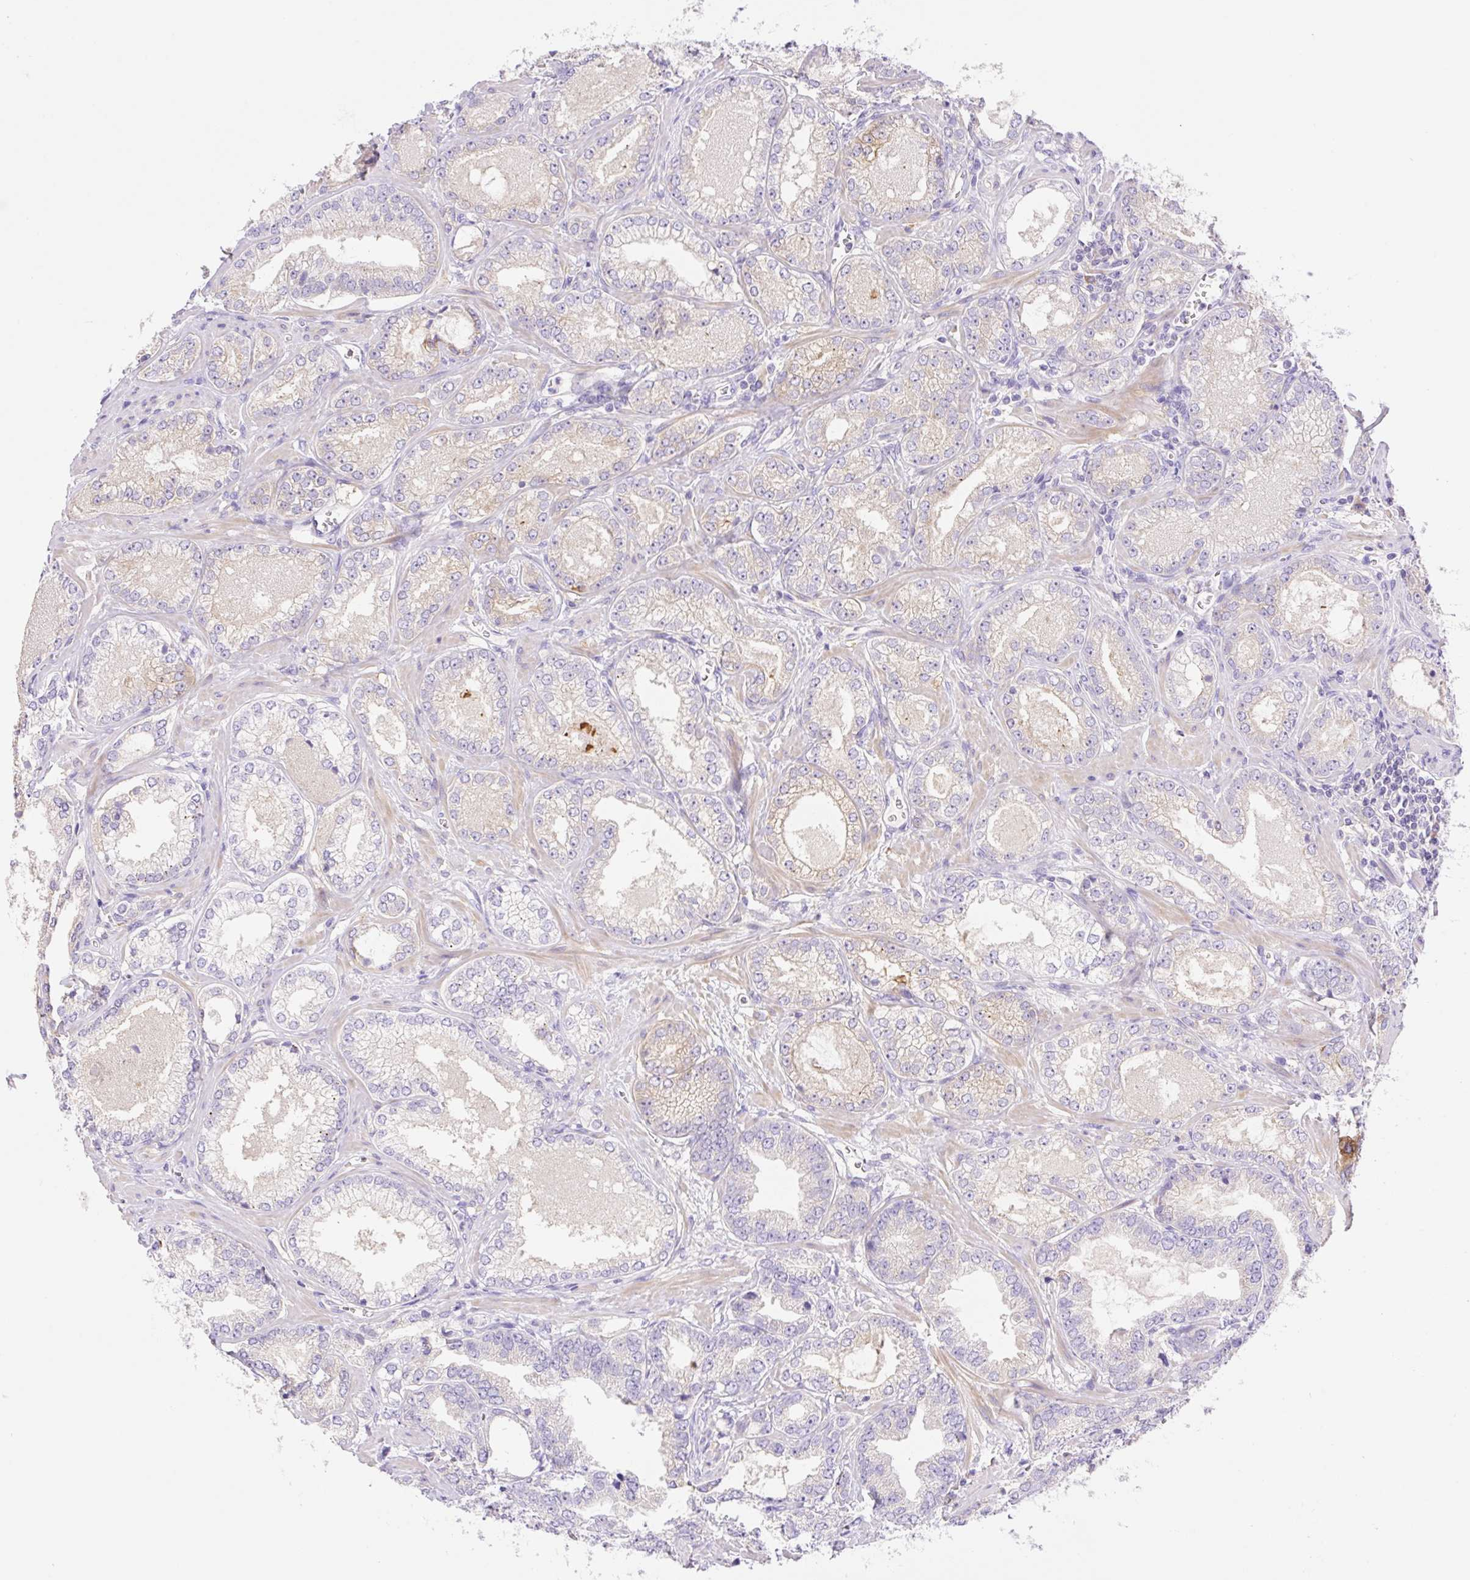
{"staining": {"intensity": "weak", "quantity": "25%-75%", "location": "cytoplasmic/membranous"}, "tissue": "prostate cancer", "cell_type": "Tumor cells", "image_type": "cancer", "snomed": [{"axis": "morphology", "description": "Adenocarcinoma, Medium grade"}, {"axis": "topography", "description": "Prostate"}], "caption": "Immunohistochemical staining of prostate cancer (medium-grade adenocarcinoma) shows weak cytoplasmic/membranous protein positivity in about 25%-75% of tumor cells. The staining is performed using DAB (3,3'-diaminobenzidine) brown chromogen to label protein expression. The nuclei are counter-stained blue using hematoxylin.", "gene": "DENND5A", "patient": {"sex": "male", "age": 57}}